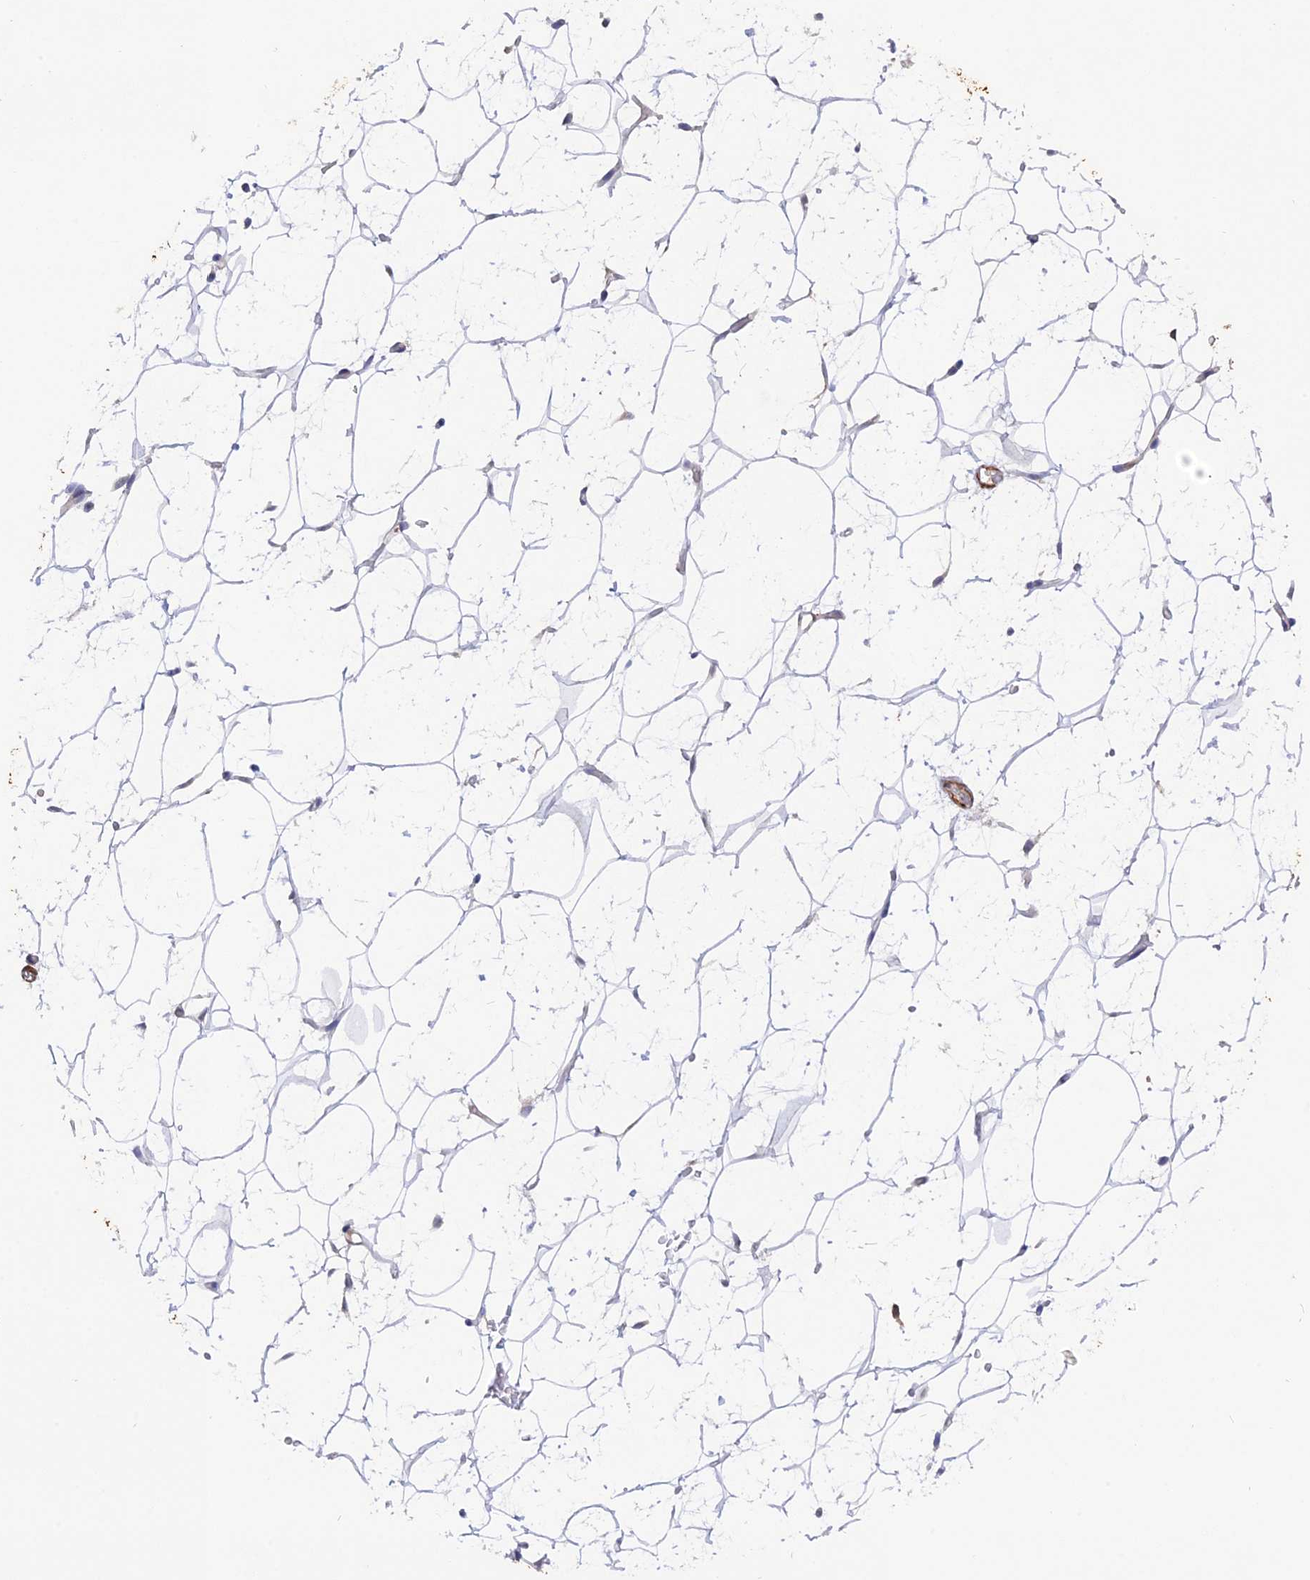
{"staining": {"intensity": "negative", "quantity": "none", "location": "none"}, "tissue": "adipose tissue", "cell_type": "Adipocytes", "image_type": "normal", "snomed": [{"axis": "morphology", "description": "Normal tissue, NOS"}, {"axis": "topography", "description": "Breast"}], "caption": "This is a histopathology image of IHC staining of normal adipose tissue, which shows no staining in adipocytes. (Brightfield microscopy of DAB immunohistochemistry at high magnification).", "gene": "CCDC154", "patient": {"sex": "female", "age": 26}}